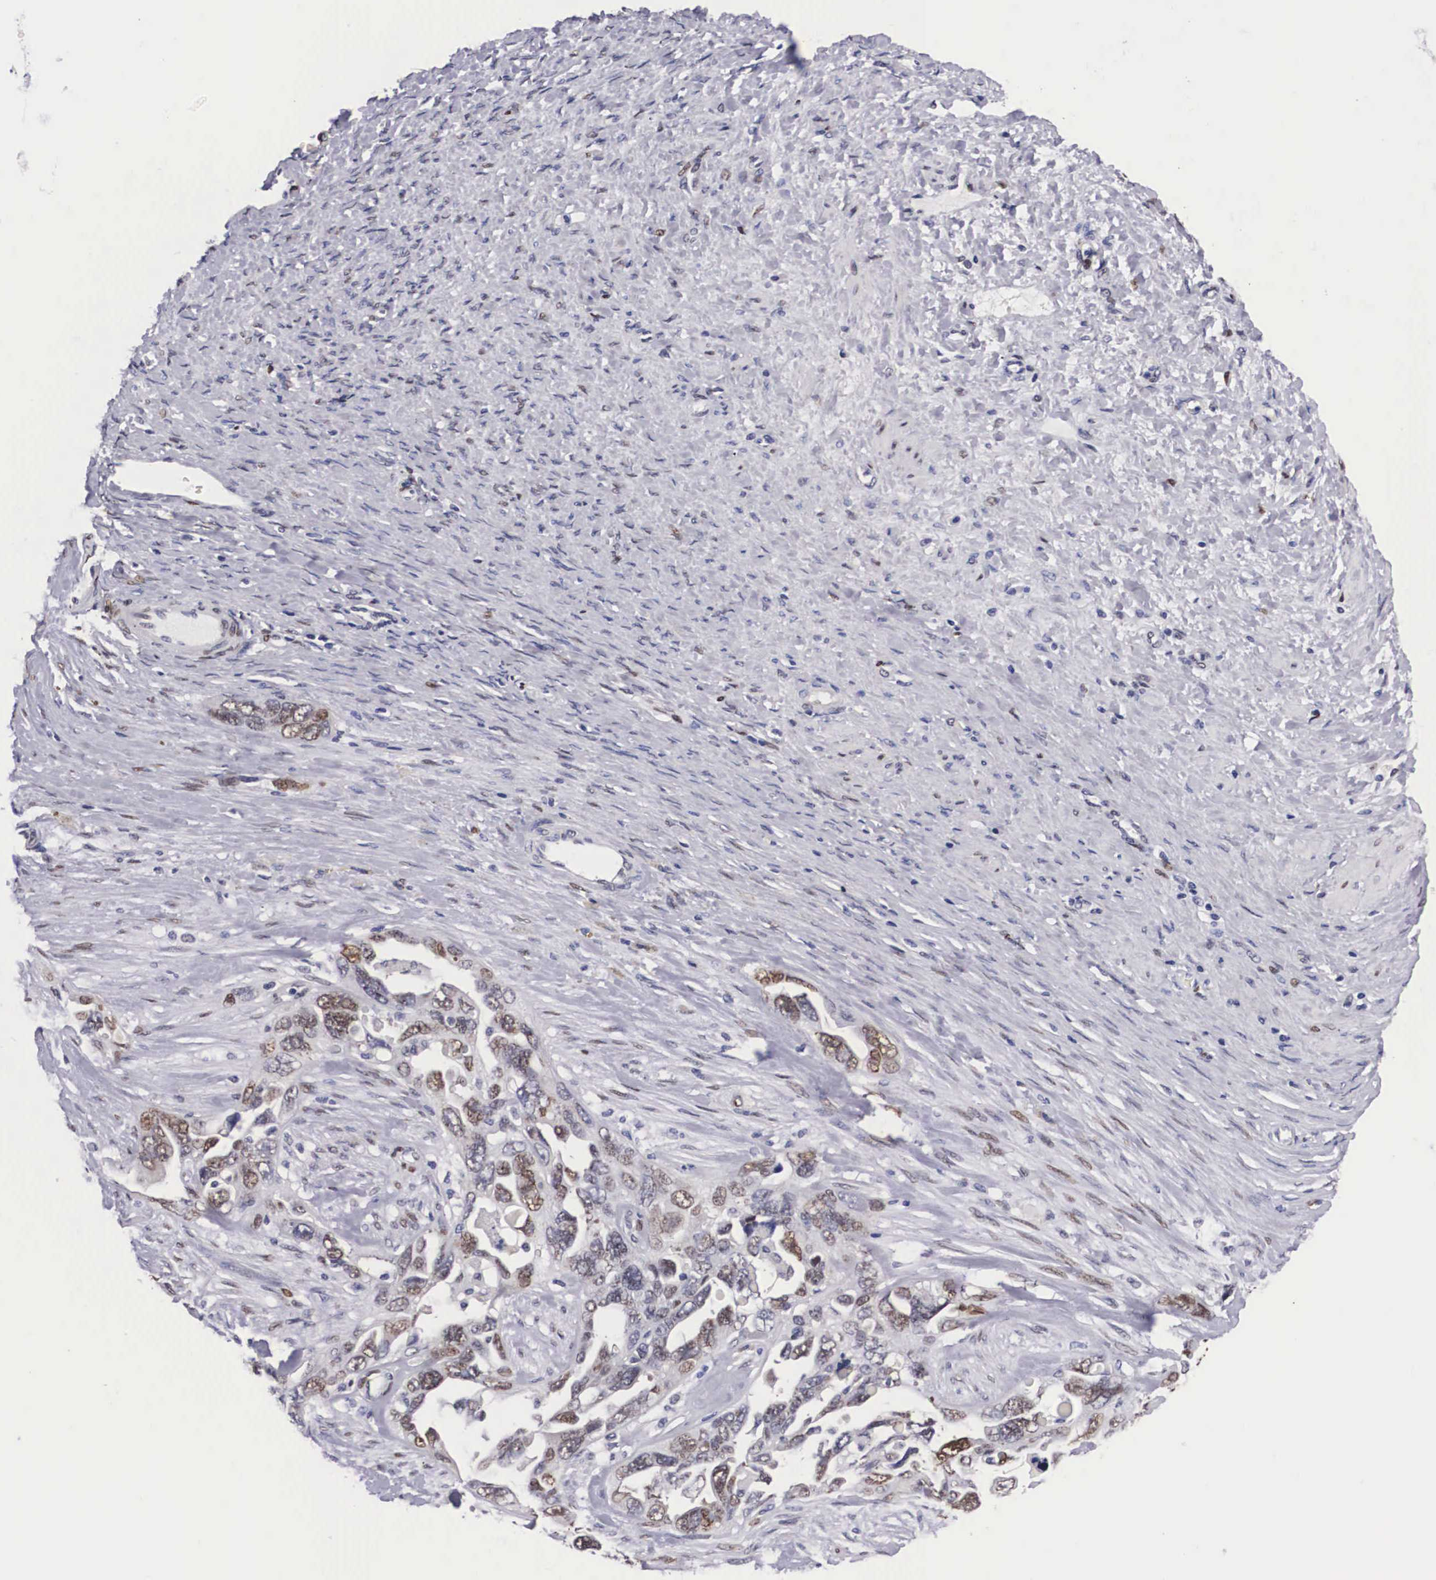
{"staining": {"intensity": "moderate", "quantity": "25%-75%", "location": "nuclear"}, "tissue": "ovarian cancer", "cell_type": "Tumor cells", "image_type": "cancer", "snomed": [{"axis": "morphology", "description": "Cystadenocarcinoma, serous, NOS"}, {"axis": "topography", "description": "Ovary"}], "caption": "Immunohistochemical staining of ovarian cancer shows moderate nuclear protein expression in approximately 25%-75% of tumor cells.", "gene": "KHDRBS3", "patient": {"sex": "female", "age": 63}}